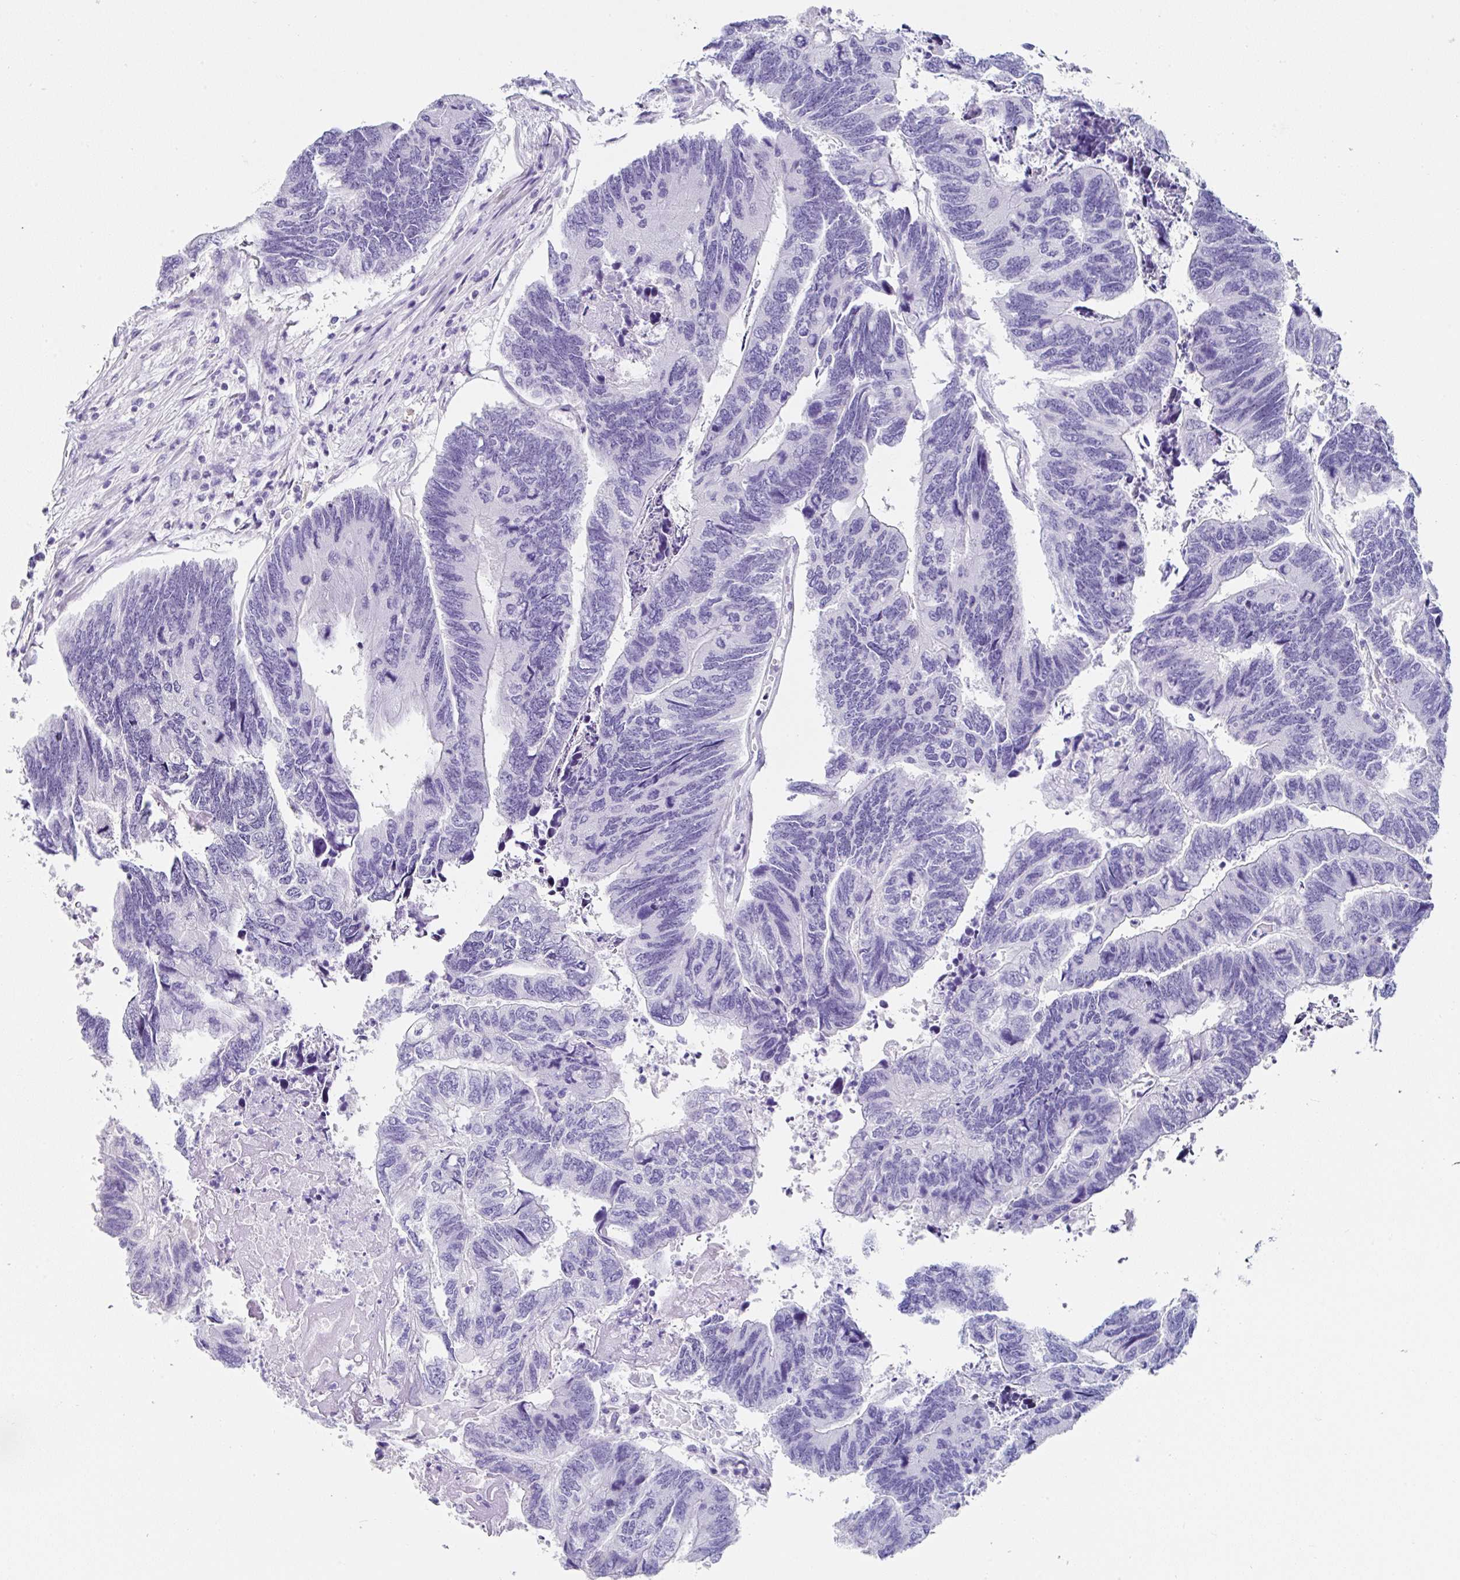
{"staining": {"intensity": "negative", "quantity": "none", "location": "none"}, "tissue": "colorectal cancer", "cell_type": "Tumor cells", "image_type": "cancer", "snomed": [{"axis": "morphology", "description": "Adenocarcinoma, NOS"}, {"axis": "topography", "description": "Colon"}], "caption": "DAB (3,3'-diaminobenzidine) immunohistochemical staining of human colorectal adenocarcinoma demonstrates no significant expression in tumor cells. (Stains: DAB immunohistochemistry with hematoxylin counter stain, Microscopy: brightfield microscopy at high magnification).", "gene": "UGT3A1", "patient": {"sex": "female", "age": 67}}